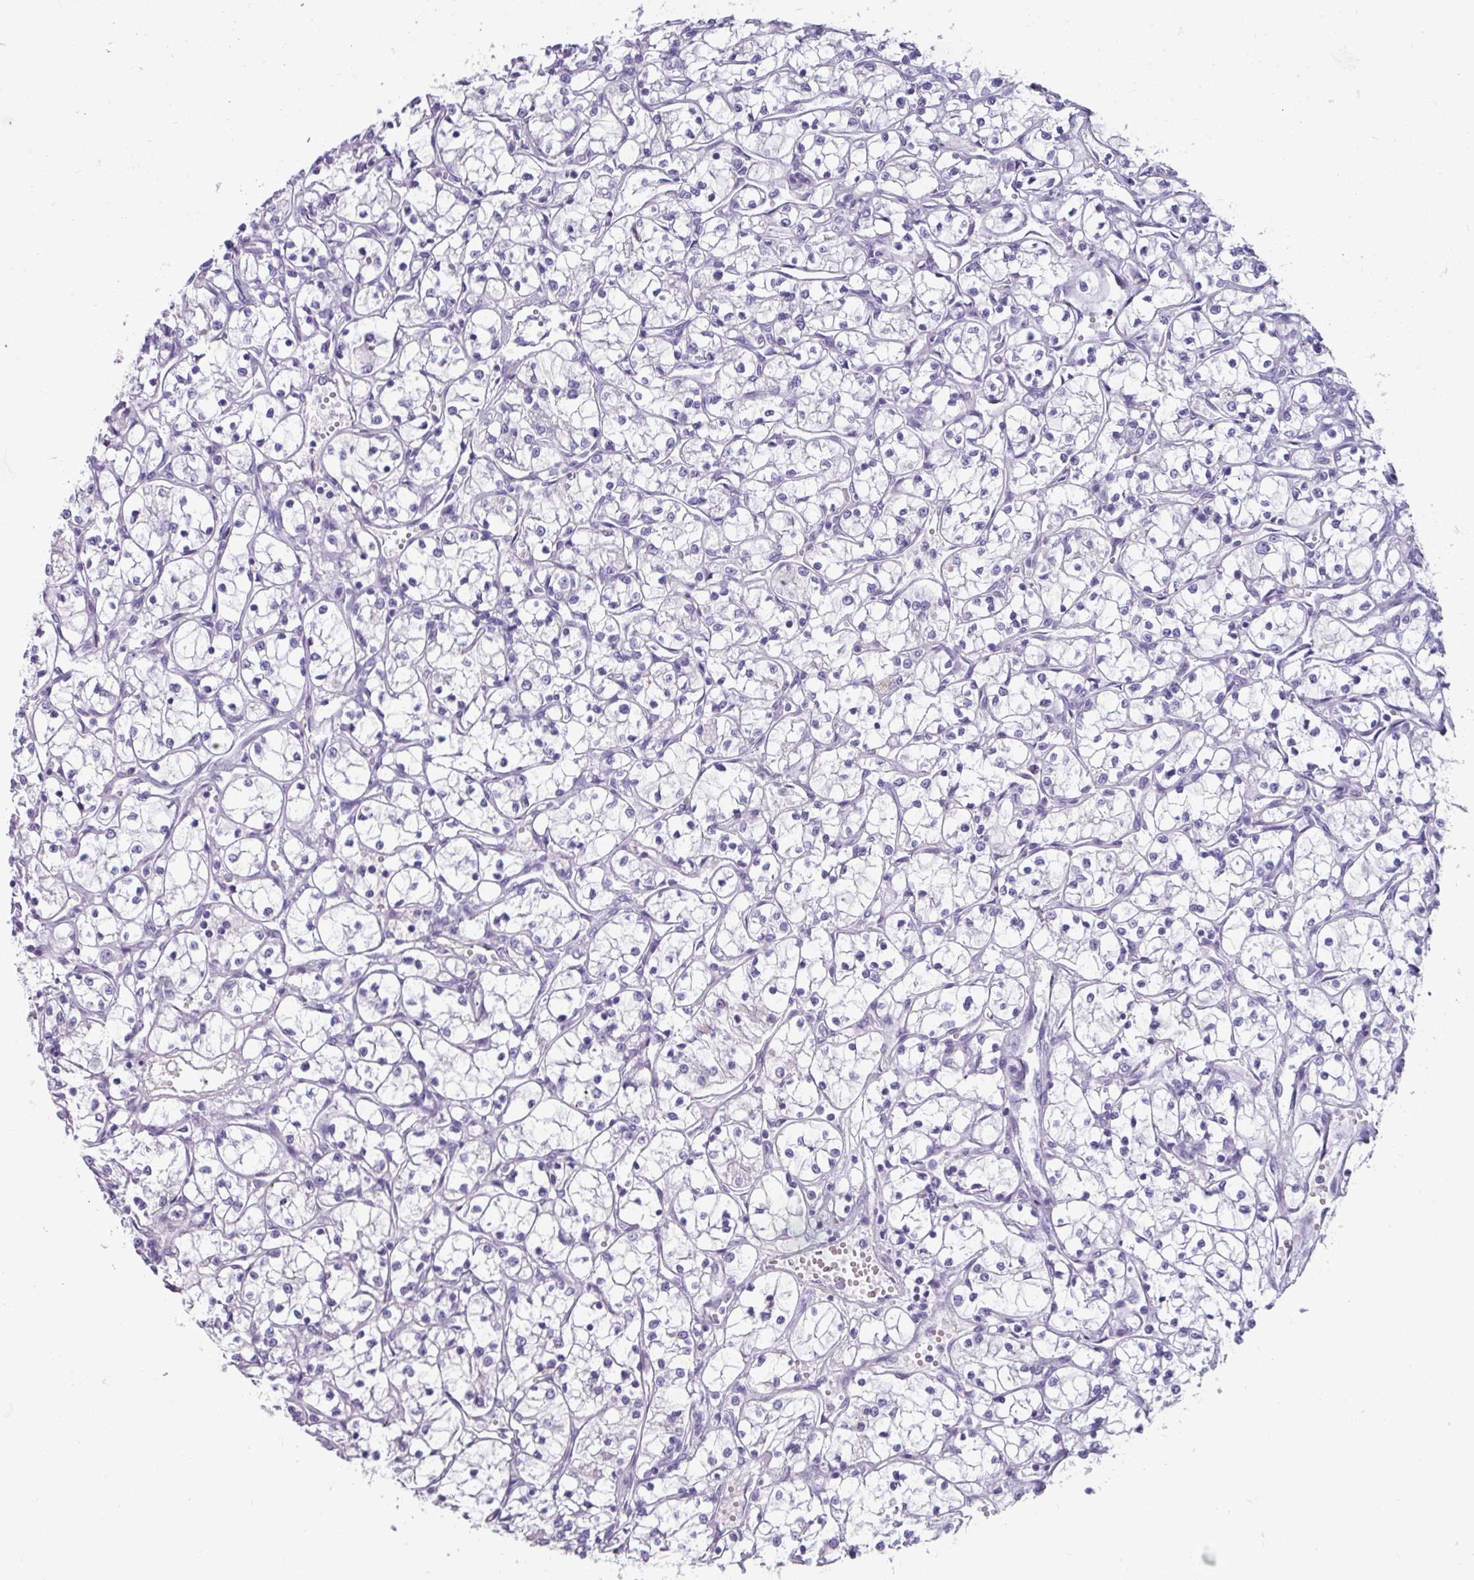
{"staining": {"intensity": "negative", "quantity": "none", "location": "none"}, "tissue": "renal cancer", "cell_type": "Tumor cells", "image_type": "cancer", "snomed": [{"axis": "morphology", "description": "Adenocarcinoma, NOS"}, {"axis": "topography", "description": "Kidney"}], "caption": "This is an immunohistochemistry (IHC) micrograph of adenocarcinoma (renal). There is no staining in tumor cells.", "gene": "OR2T10", "patient": {"sex": "female", "age": 69}}